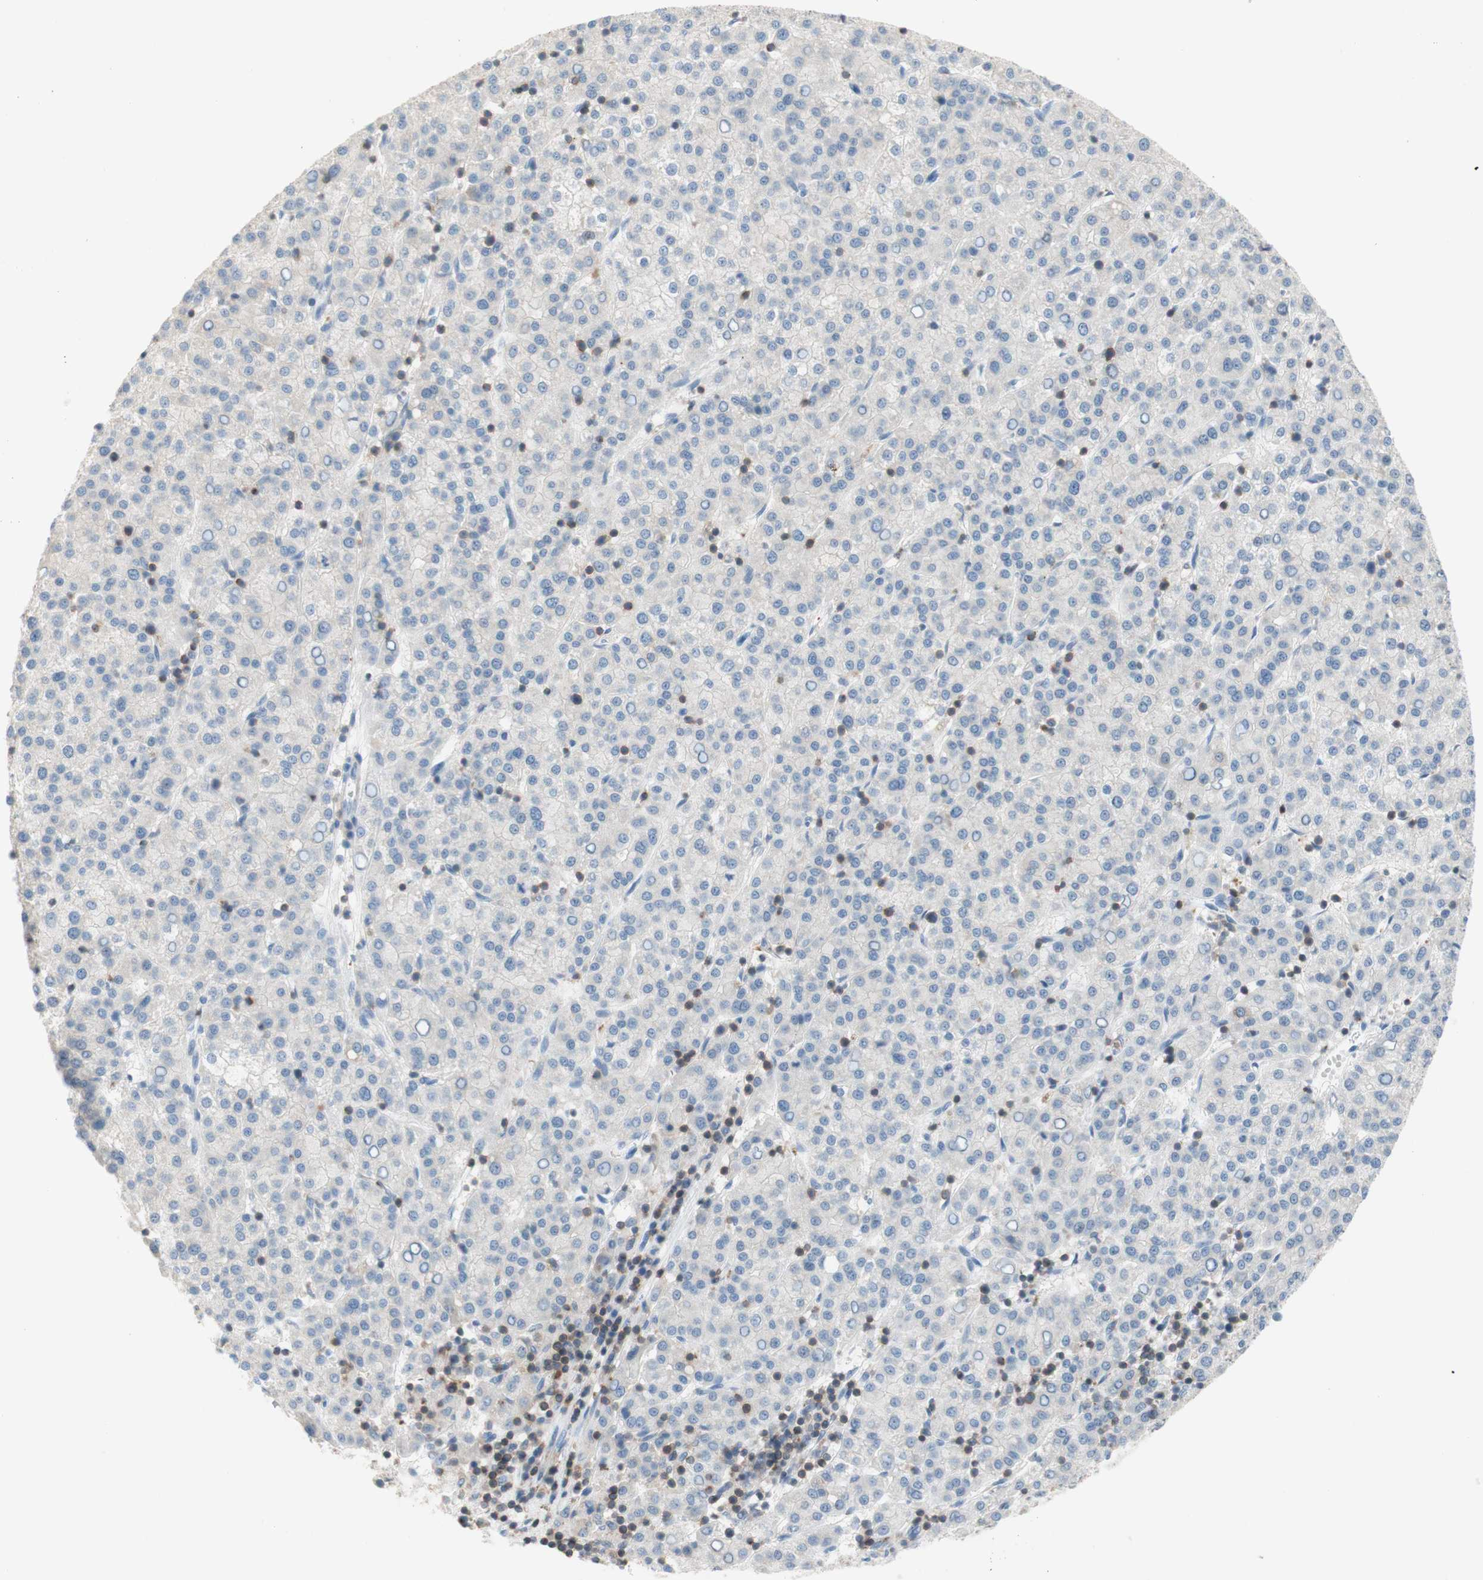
{"staining": {"intensity": "negative", "quantity": "none", "location": "none"}, "tissue": "liver cancer", "cell_type": "Tumor cells", "image_type": "cancer", "snomed": [{"axis": "morphology", "description": "Carcinoma, Hepatocellular, NOS"}, {"axis": "topography", "description": "Liver"}], "caption": "There is no significant positivity in tumor cells of liver hepatocellular carcinoma. The staining is performed using DAB brown chromogen with nuclei counter-stained in using hematoxylin.", "gene": "SPINK6", "patient": {"sex": "female", "age": 58}}